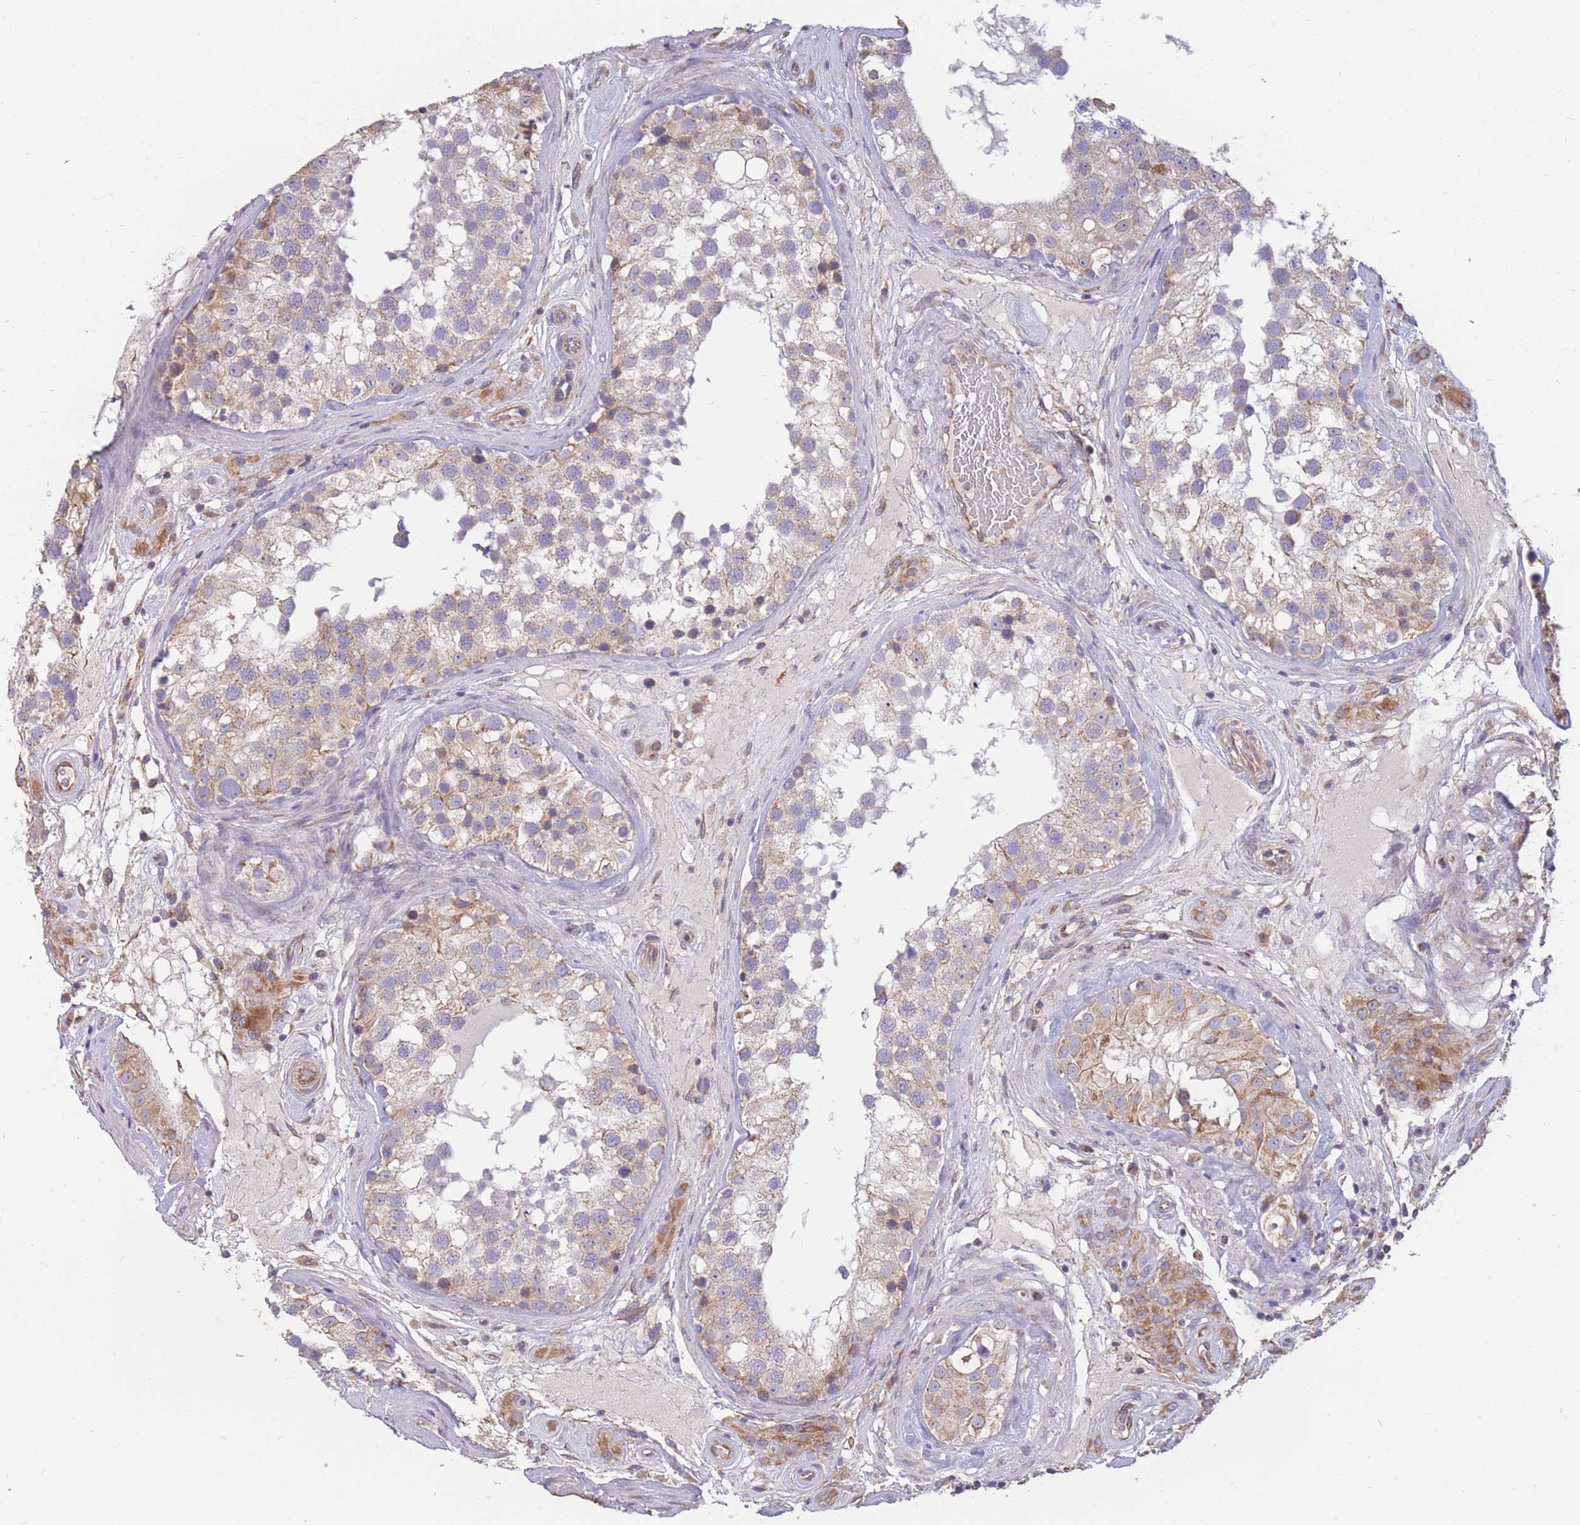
{"staining": {"intensity": "weak", "quantity": "25%-75%", "location": "cytoplasmic/membranous"}, "tissue": "testis", "cell_type": "Cells in seminiferous ducts", "image_type": "normal", "snomed": [{"axis": "morphology", "description": "Normal tissue, NOS"}, {"axis": "topography", "description": "Testis"}], "caption": "Cells in seminiferous ducts show weak cytoplasmic/membranous staining in approximately 25%-75% of cells in benign testis.", "gene": "MRPS9", "patient": {"sex": "male", "age": 46}}